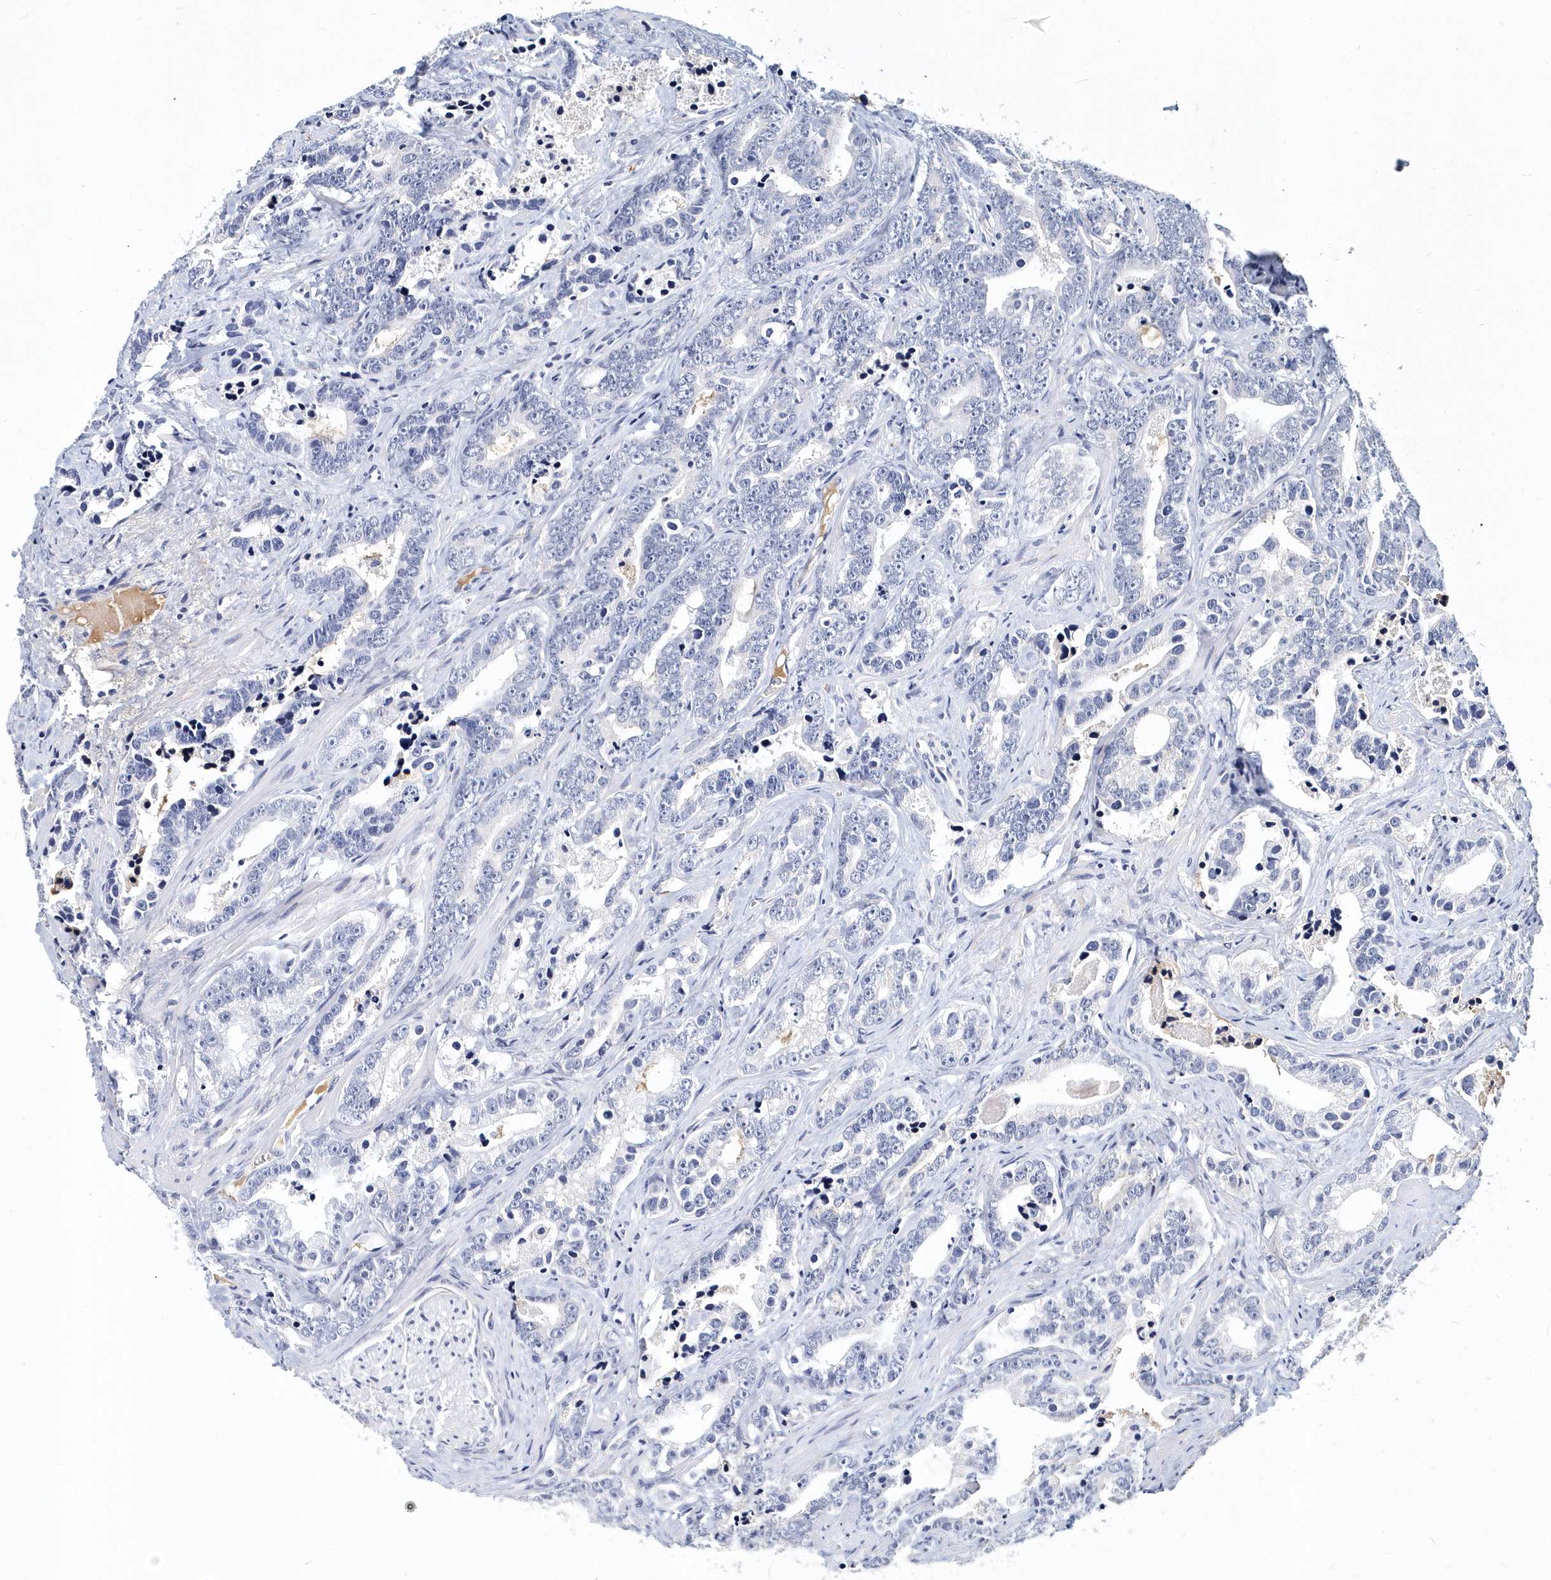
{"staining": {"intensity": "negative", "quantity": "none", "location": "none"}, "tissue": "prostate cancer", "cell_type": "Tumor cells", "image_type": "cancer", "snomed": [{"axis": "morphology", "description": "Adenocarcinoma, High grade"}, {"axis": "topography", "description": "Prostate"}], "caption": "Histopathology image shows no protein positivity in tumor cells of prostate cancer tissue.", "gene": "ITGA2B", "patient": {"sex": "male", "age": 62}}